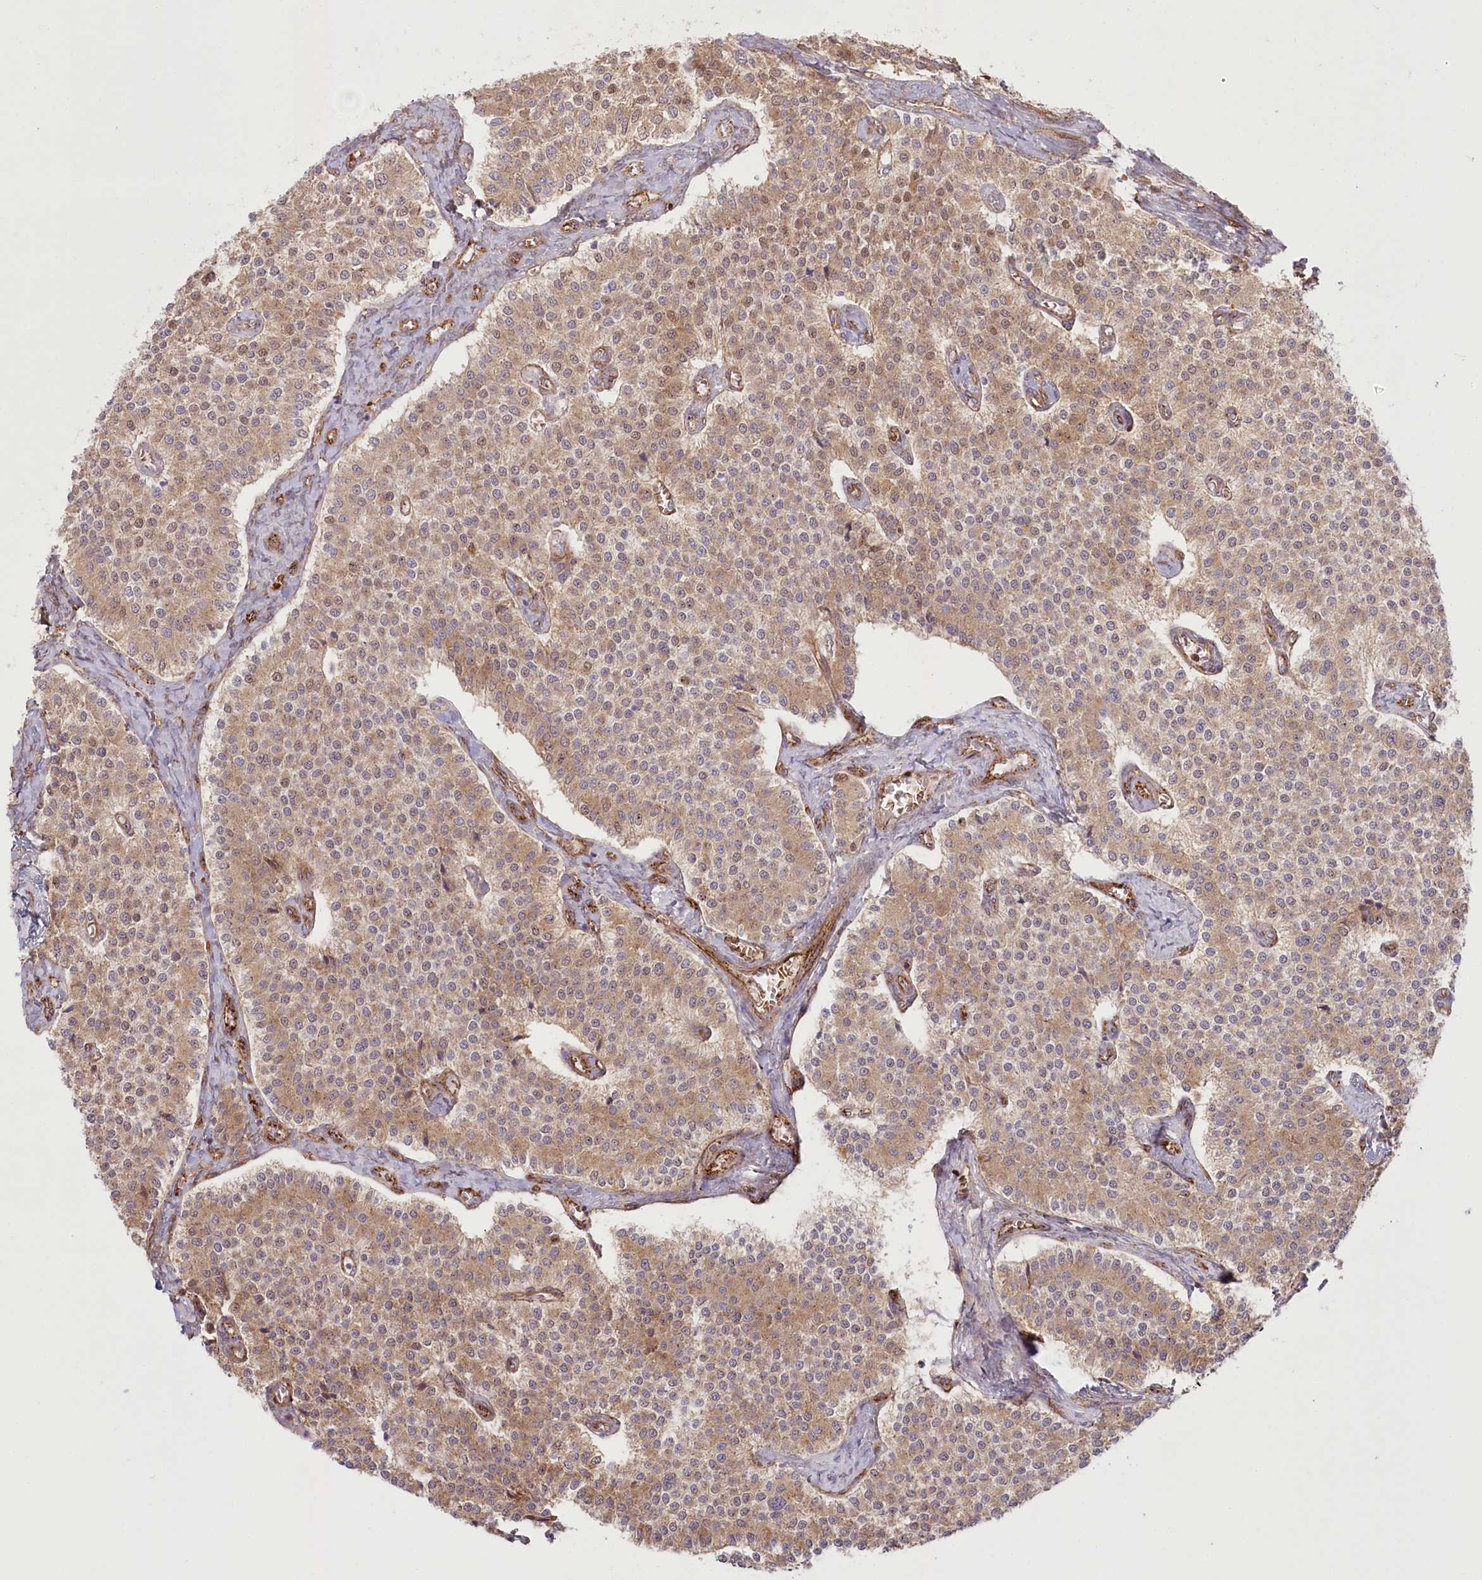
{"staining": {"intensity": "weak", "quantity": ">75%", "location": "cytoplasmic/membranous,nuclear"}, "tissue": "carcinoid", "cell_type": "Tumor cells", "image_type": "cancer", "snomed": [{"axis": "morphology", "description": "Carcinoid, malignant, NOS"}, {"axis": "topography", "description": "Colon"}], "caption": "This is a histology image of IHC staining of carcinoid, which shows weak positivity in the cytoplasmic/membranous and nuclear of tumor cells.", "gene": "COMMD3", "patient": {"sex": "female", "age": 52}}